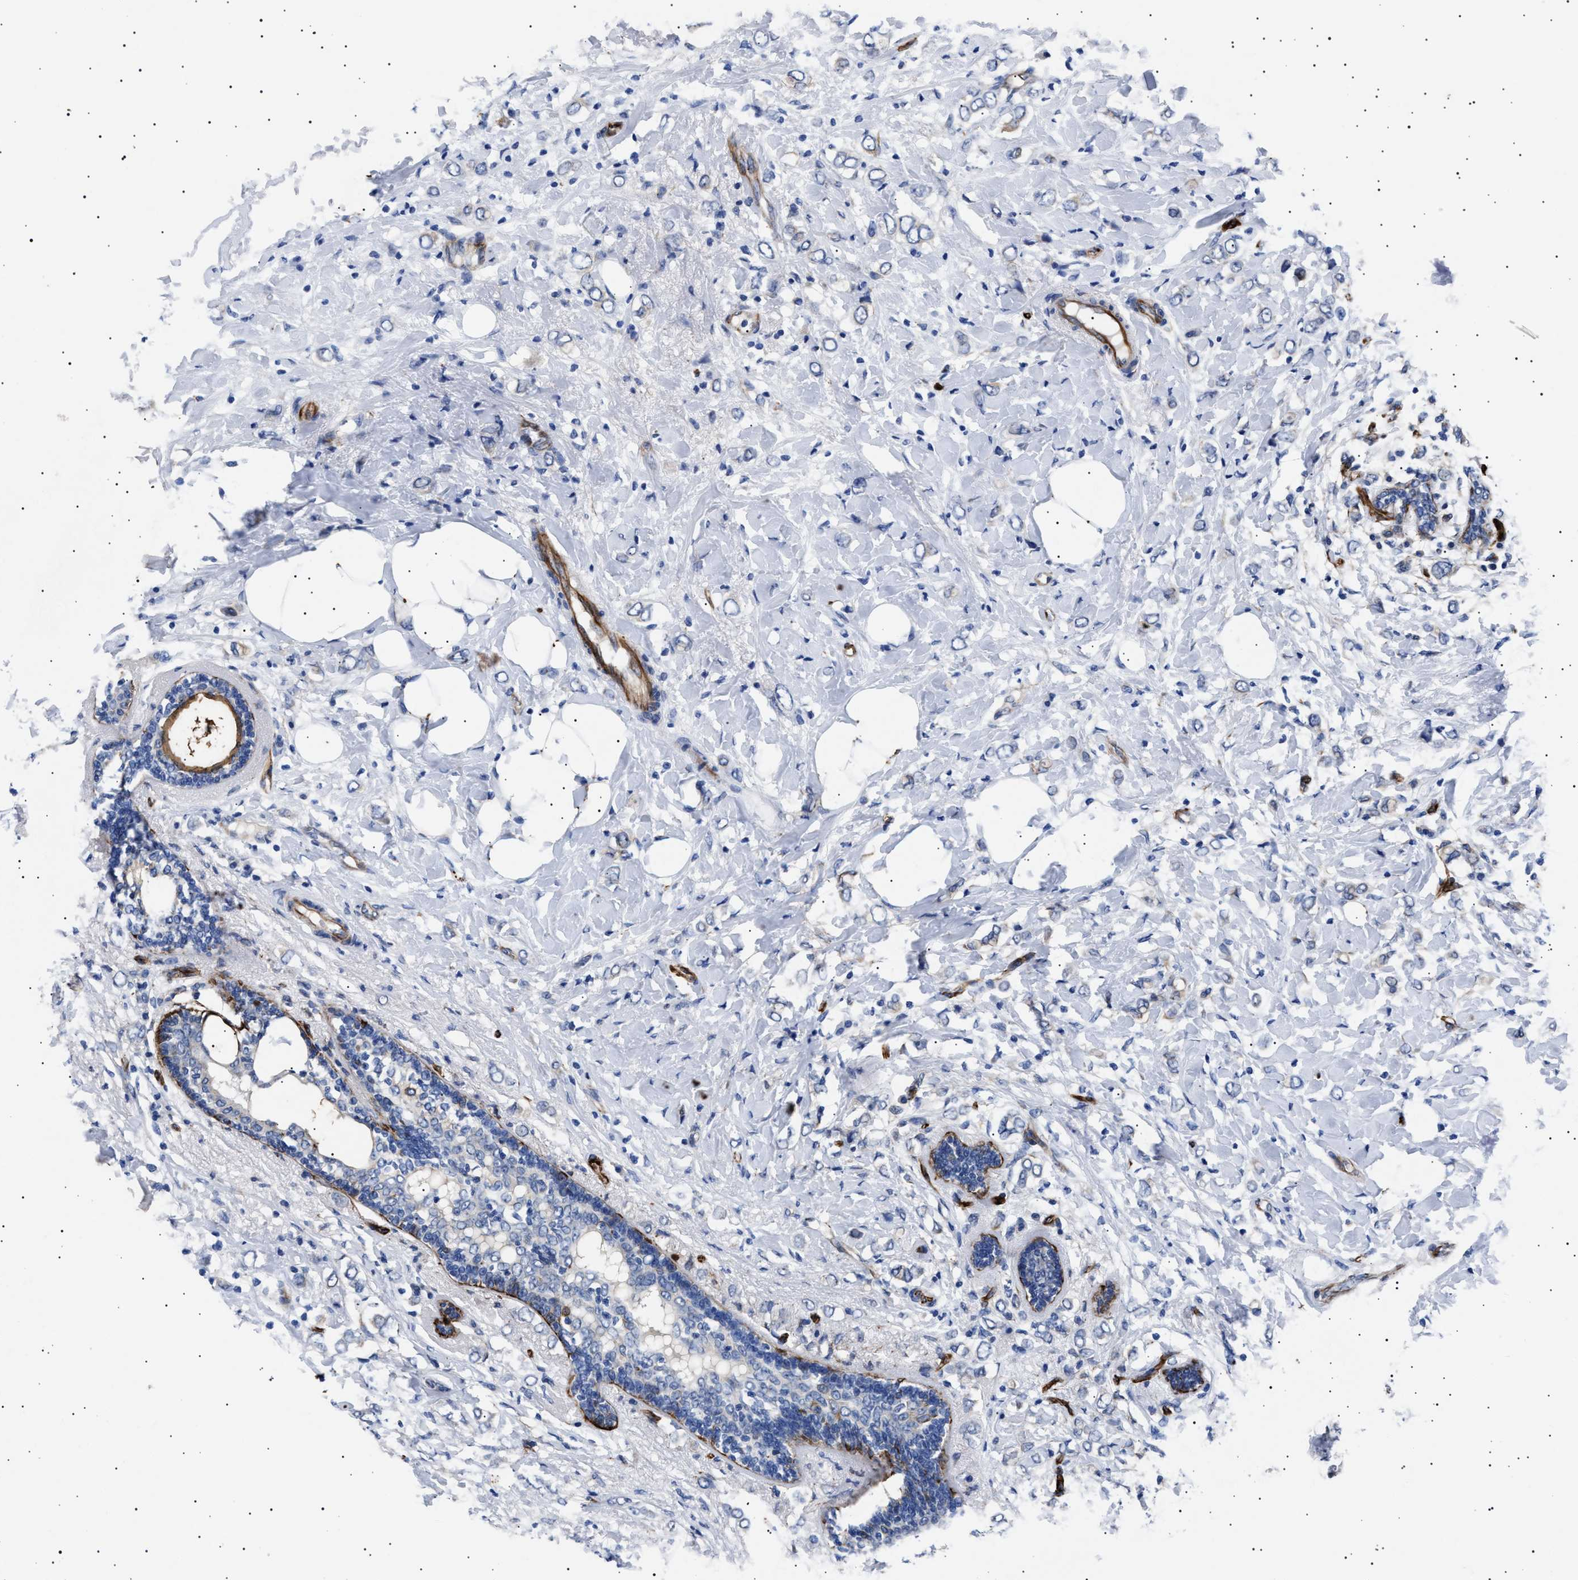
{"staining": {"intensity": "negative", "quantity": "none", "location": "none"}, "tissue": "breast cancer", "cell_type": "Tumor cells", "image_type": "cancer", "snomed": [{"axis": "morphology", "description": "Normal tissue, NOS"}, {"axis": "morphology", "description": "Lobular carcinoma"}, {"axis": "topography", "description": "Breast"}], "caption": "Tumor cells are negative for brown protein staining in lobular carcinoma (breast).", "gene": "OLFML2A", "patient": {"sex": "female", "age": 47}}